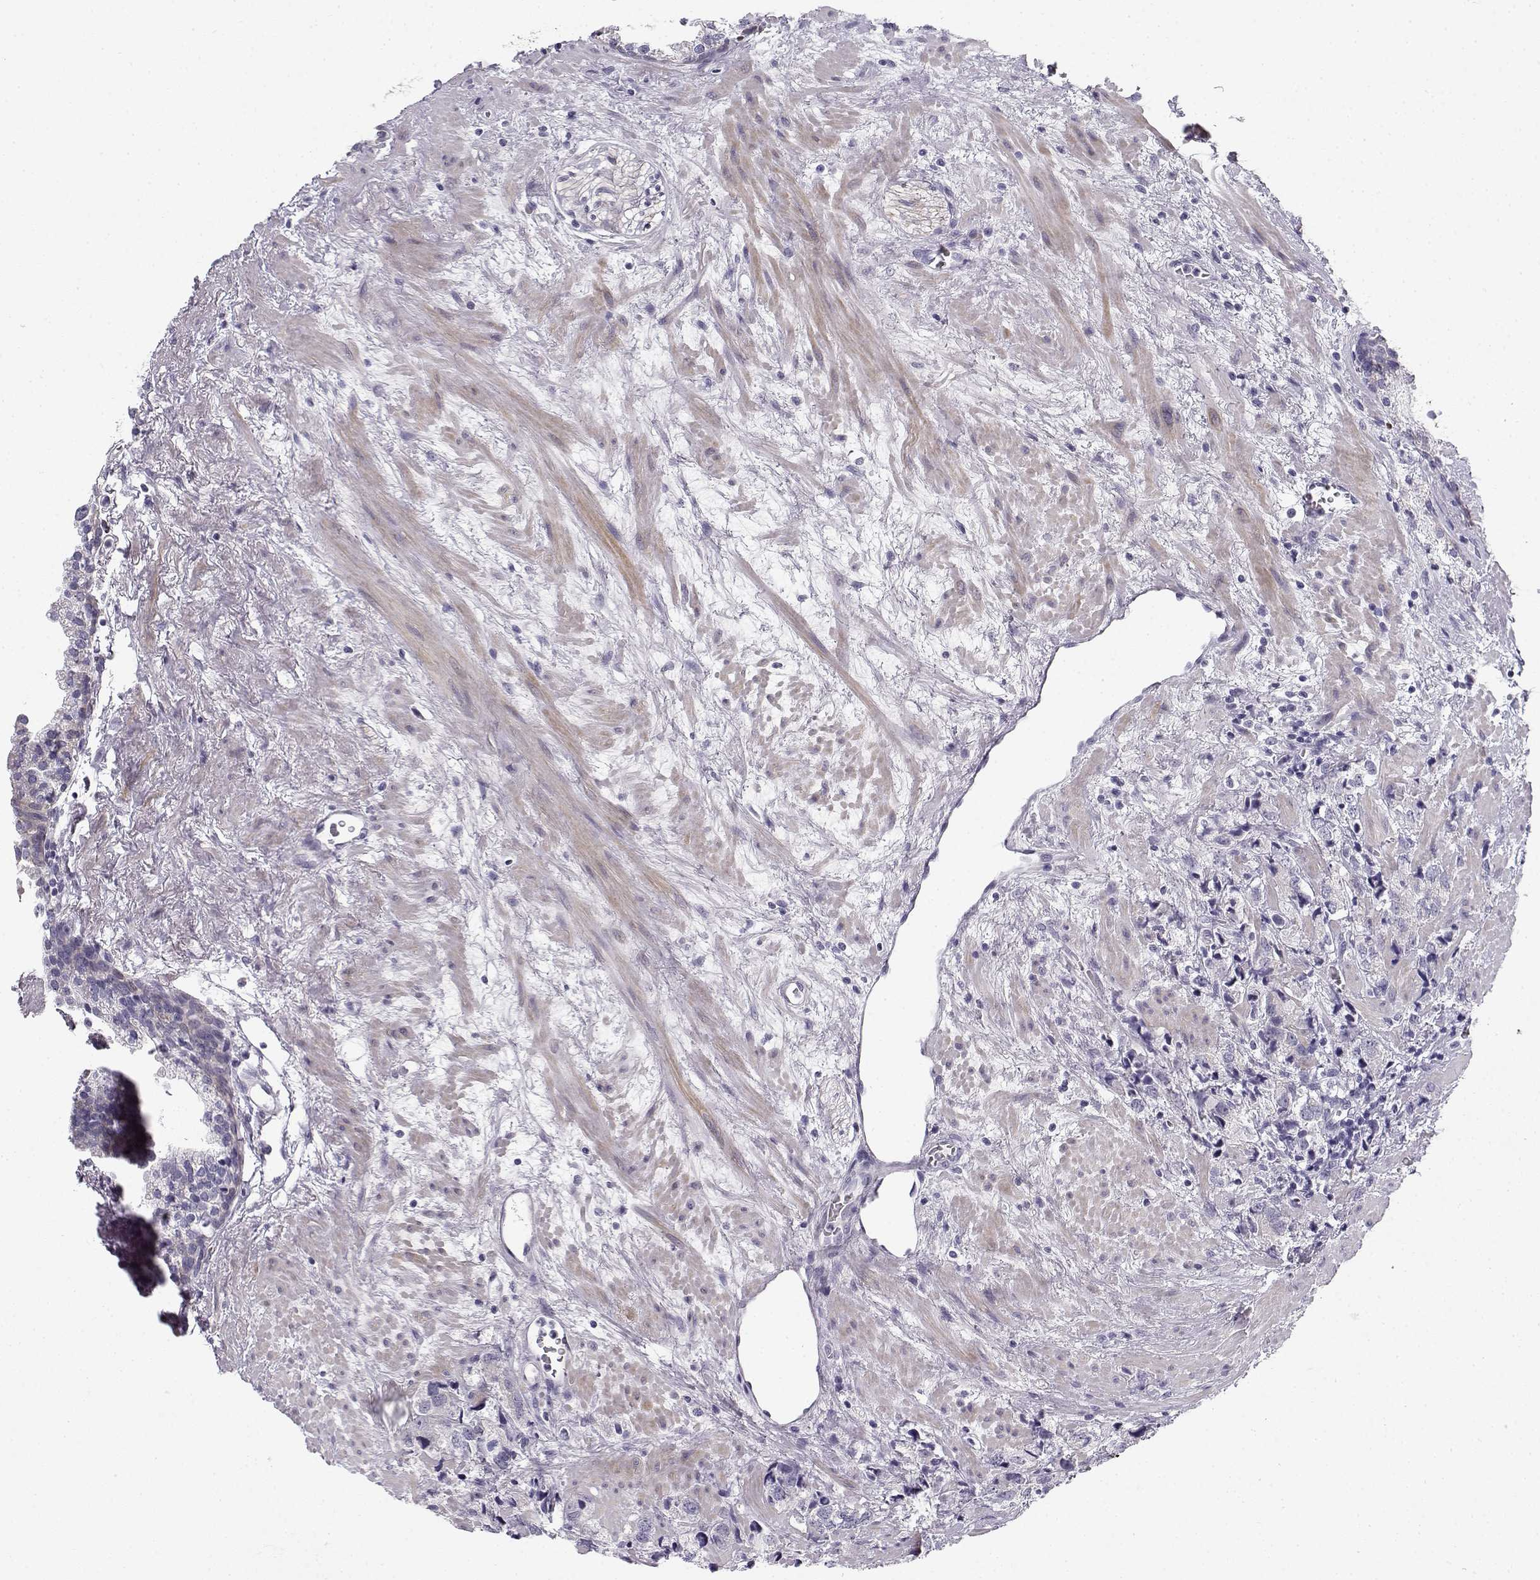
{"staining": {"intensity": "negative", "quantity": "none", "location": "none"}, "tissue": "prostate cancer", "cell_type": "Tumor cells", "image_type": "cancer", "snomed": [{"axis": "morphology", "description": "Adenocarcinoma, NOS"}, {"axis": "topography", "description": "Prostate and seminal vesicle, NOS"}], "caption": "Immunohistochemical staining of prostate cancer shows no significant expression in tumor cells.", "gene": "CREB3L3", "patient": {"sex": "male", "age": 63}}